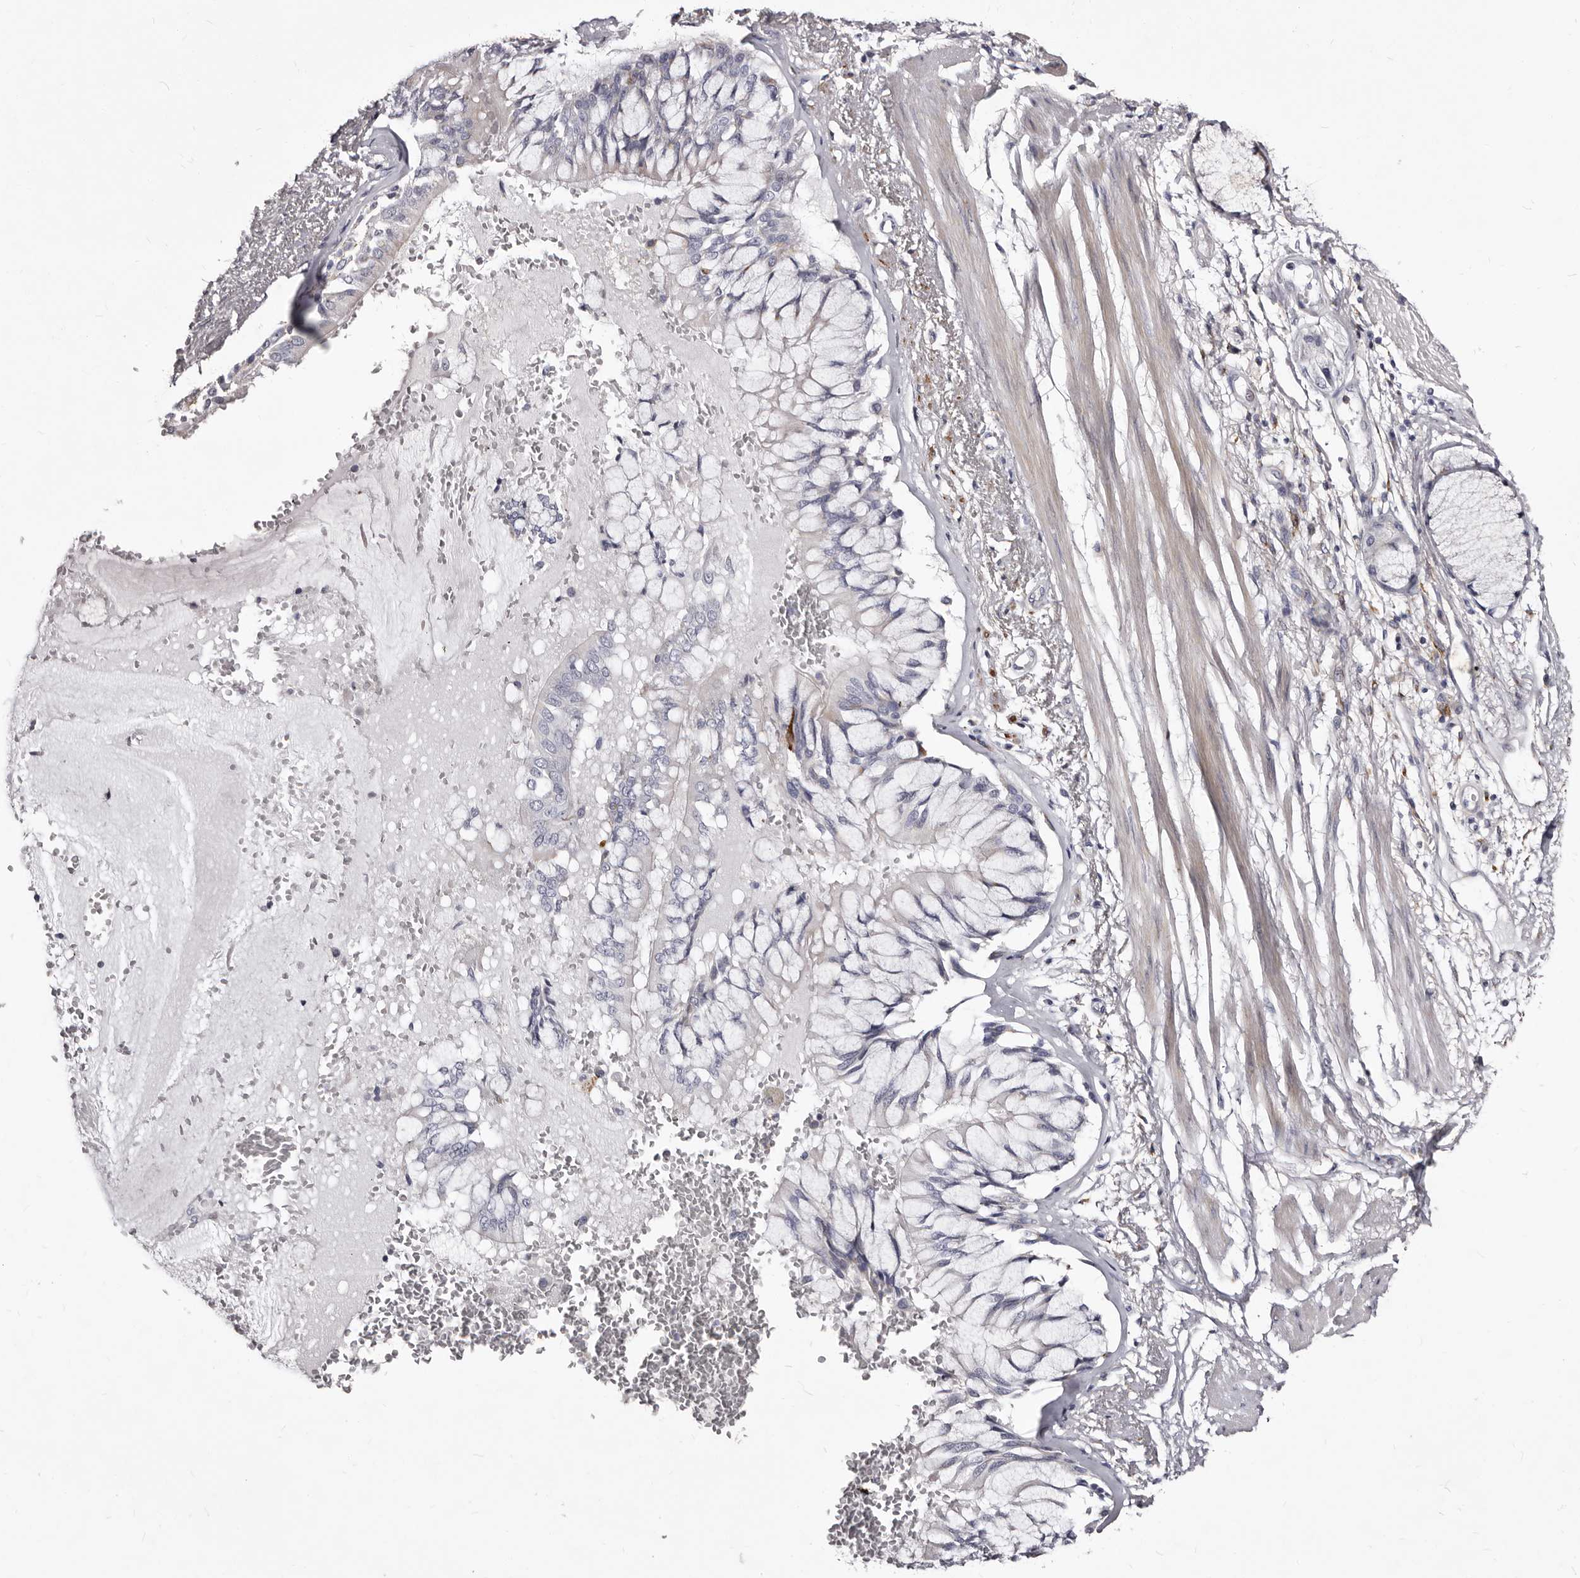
{"staining": {"intensity": "negative", "quantity": "none", "location": "none"}, "tissue": "adipose tissue", "cell_type": "Adipocytes", "image_type": "normal", "snomed": [{"axis": "morphology", "description": "Normal tissue, NOS"}, {"axis": "topography", "description": "Bronchus"}], "caption": "This is an immunohistochemistry photomicrograph of benign human adipose tissue. There is no staining in adipocytes.", "gene": "AUNIP", "patient": {"sex": "male", "age": 66}}